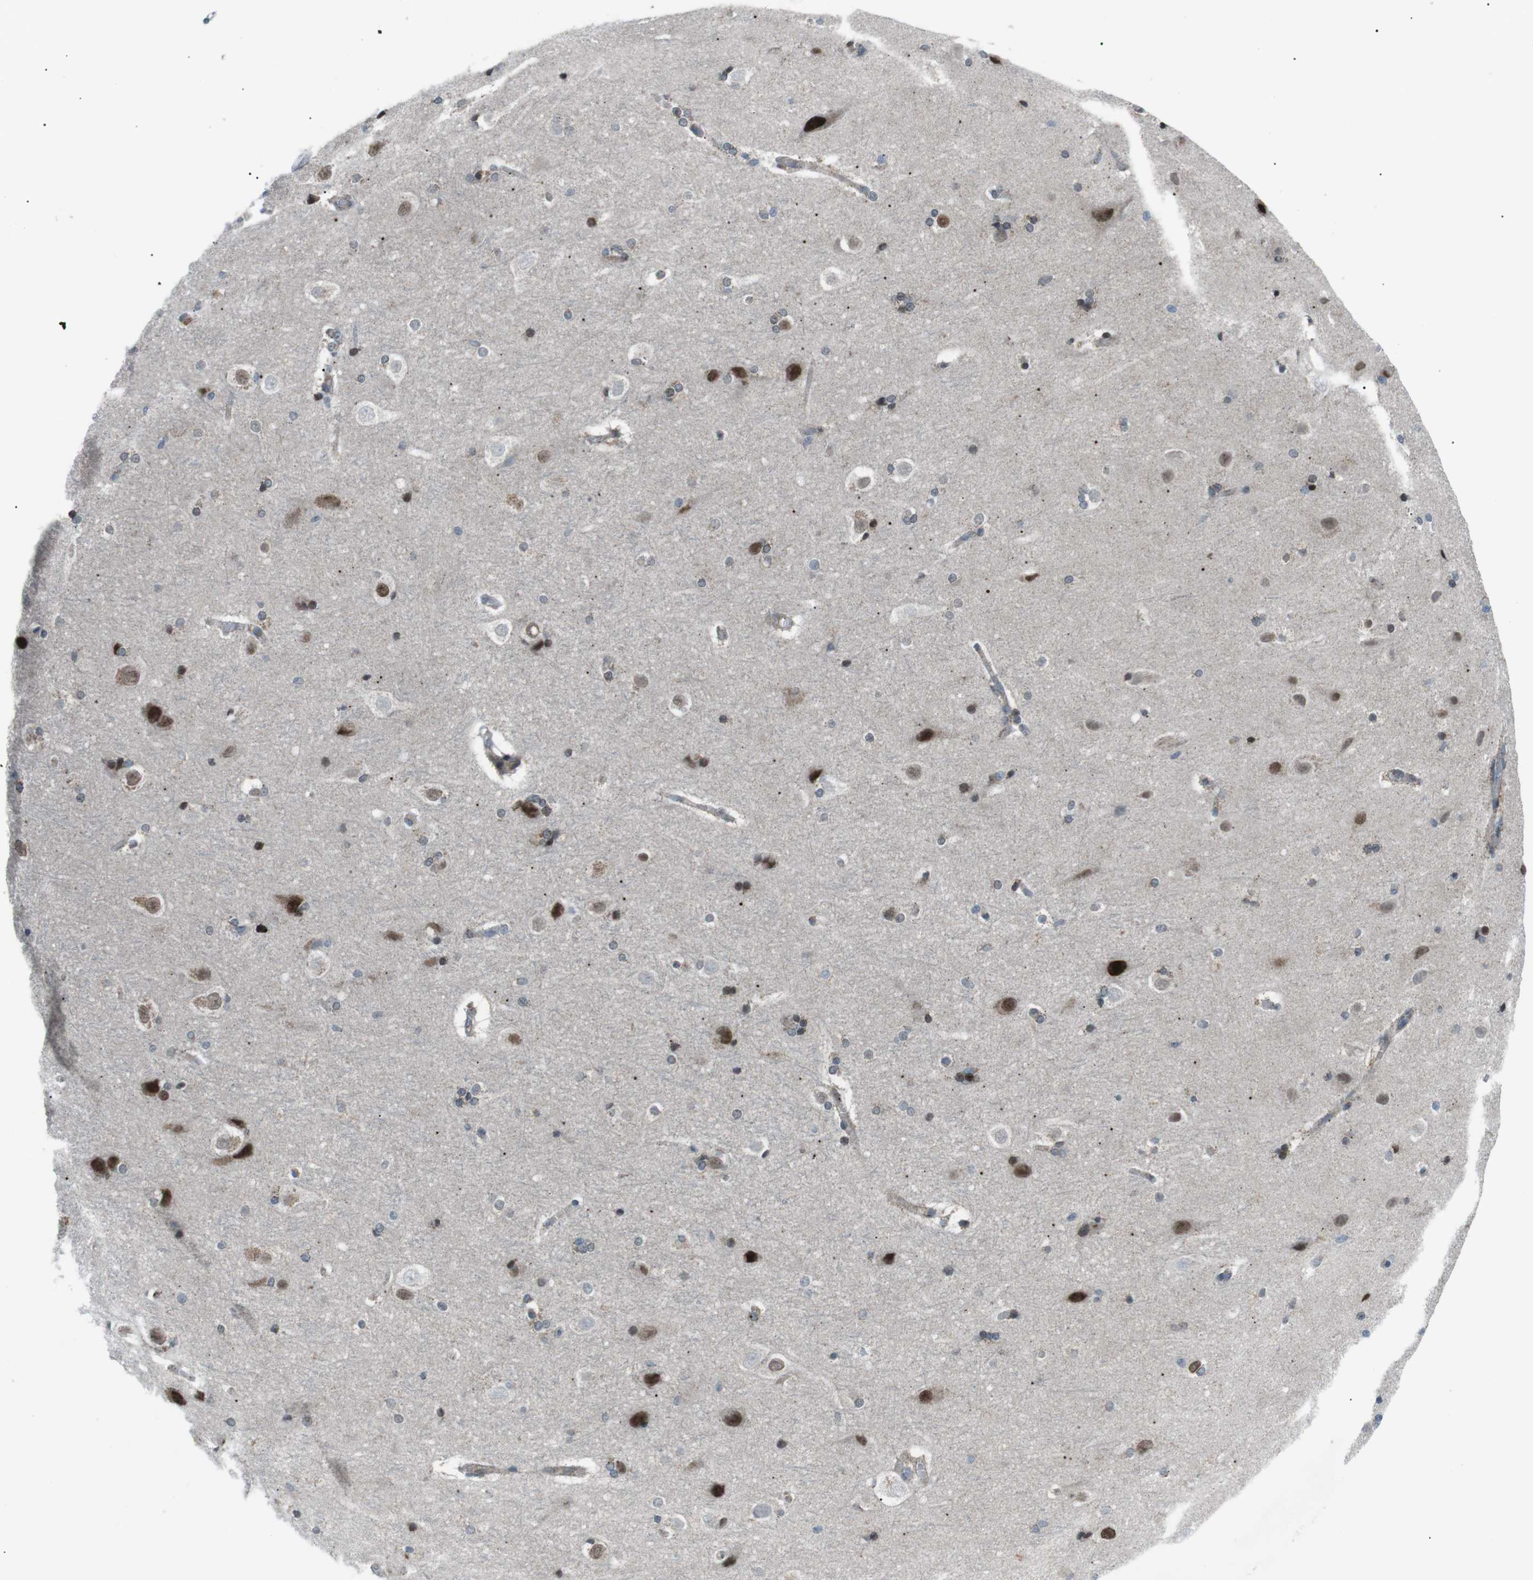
{"staining": {"intensity": "moderate", "quantity": "<25%", "location": "nuclear"}, "tissue": "hippocampus", "cell_type": "Glial cells", "image_type": "normal", "snomed": [{"axis": "morphology", "description": "Normal tissue, NOS"}, {"axis": "topography", "description": "Hippocampus"}], "caption": "This photomicrograph reveals immunohistochemistry (IHC) staining of benign hippocampus, with low moderate nuclear expression in approximately <25% of glial cells.", "gene": "ARID5B", "patient": {"sex": "female", "age": 19}}